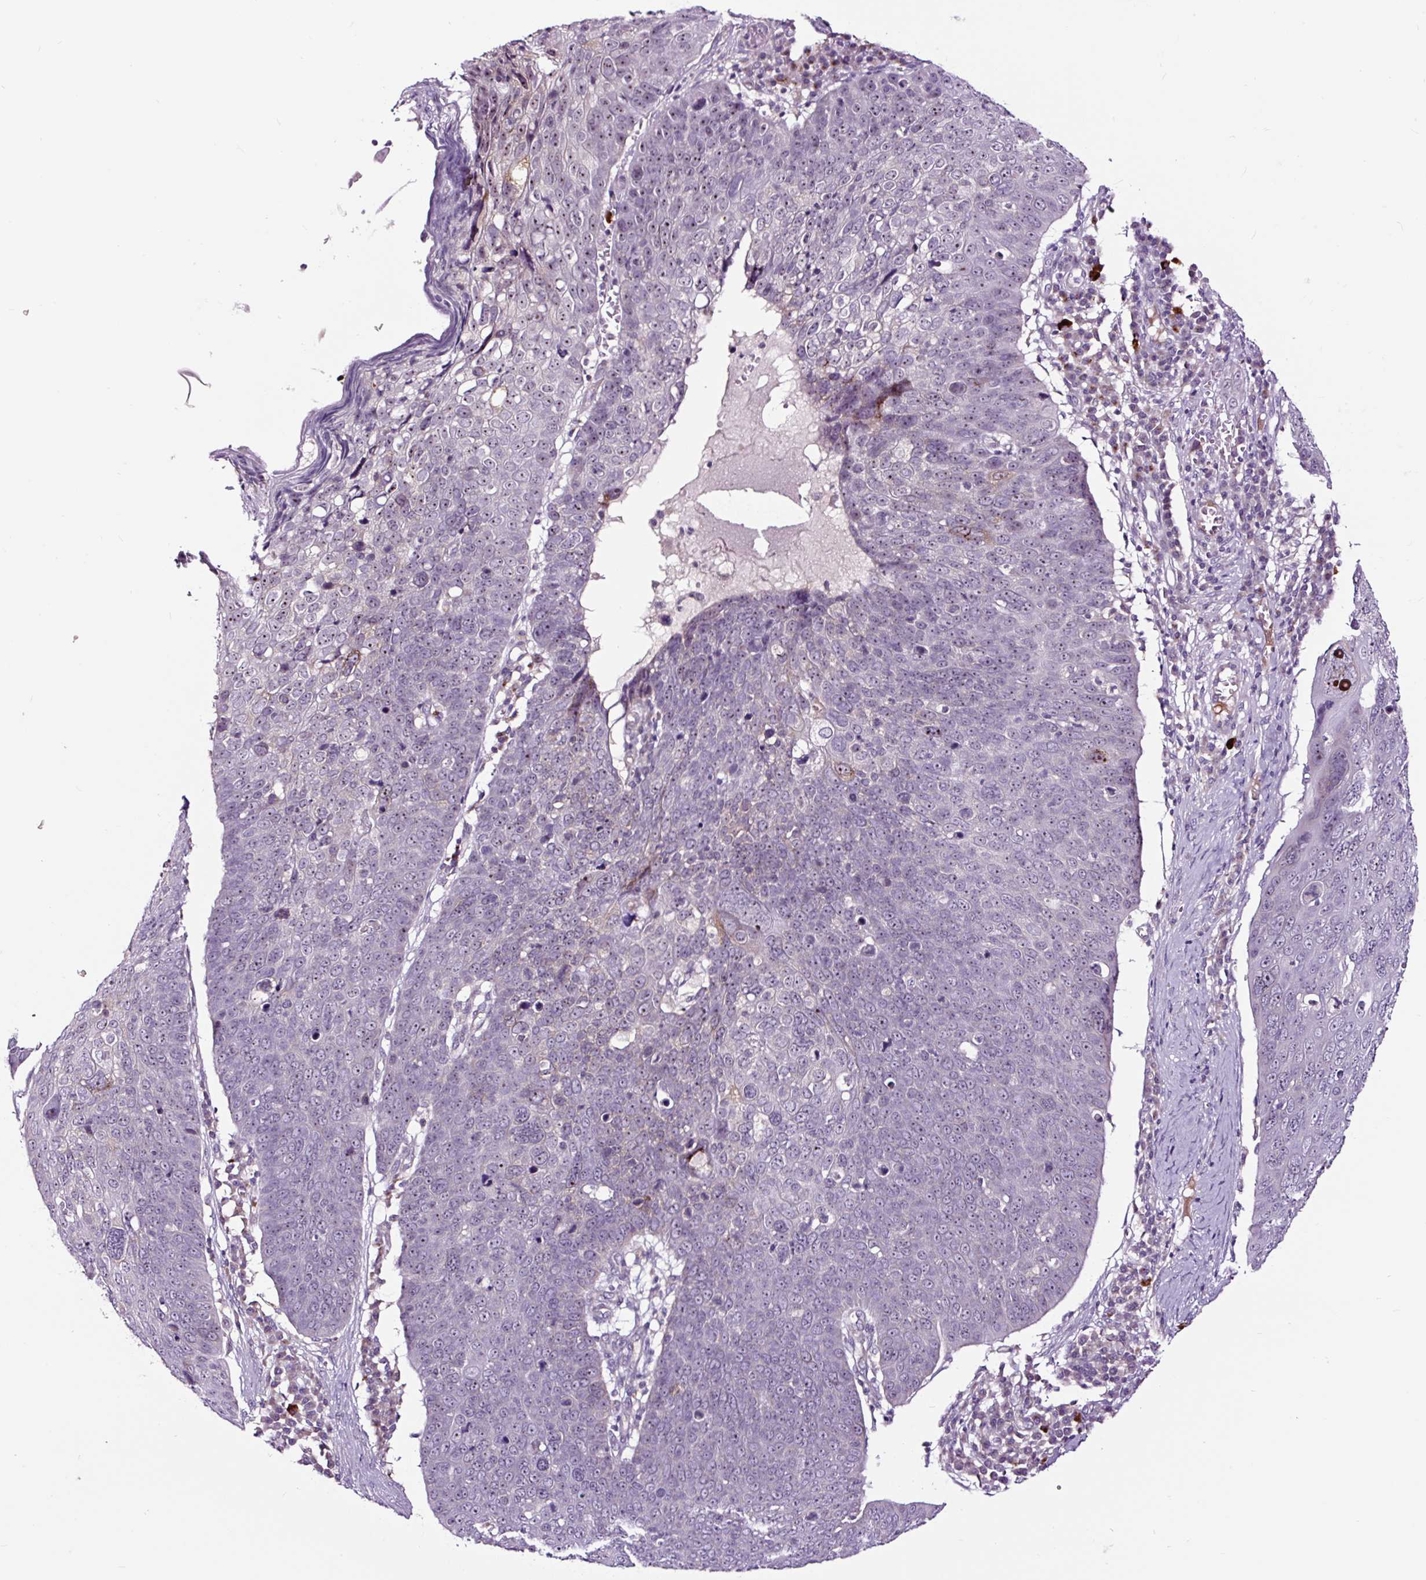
{"staining": {"intensity": "negative", "quantity": "none", "location": "none"}, "tissue": "skin cancer", "cell_type": "Tumor cells", "image_type": "cancer", "snomed": [{"axis": "morphology", "description": "Squamous cell carcinoma, NOS"}, {"axis": "topography", "description": "Skin"}], "caption": "The immunohistochemistry image has no significant expression in tumor cells of skin cancer (squamous cell carcinoma) tissue.", "gene": "NOM1", "patient": {"sex": "male", "age": 71}}